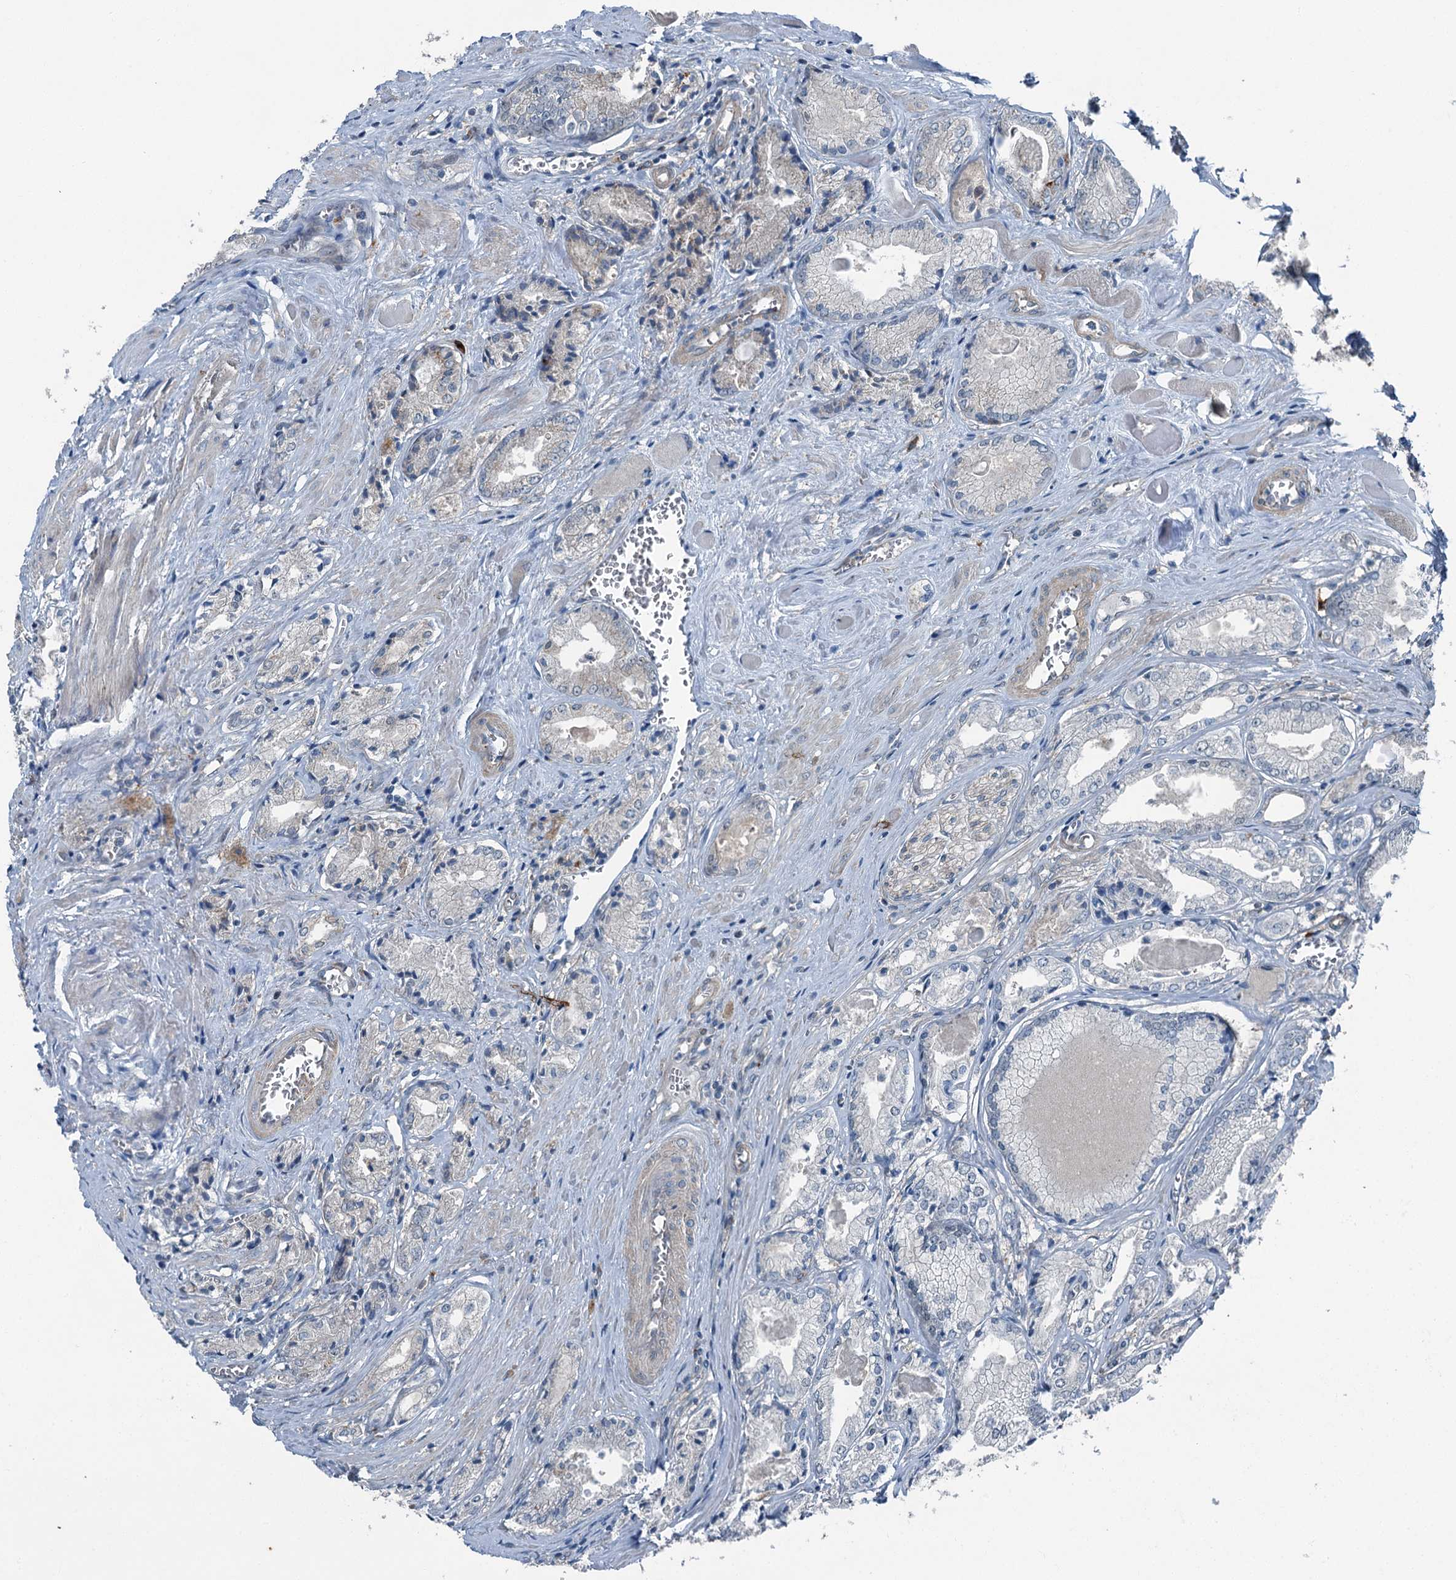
{"staining": {"intensity": "negative", "quantity": "none", "location": "none"}, "tissue": "prostate cancer", "cell_type": "Tumor cells", "image_type": "cancer", "snomed": [{"axis": "morphology", "description": "Adenocarcinoma, Low grade"}, {"axis": "topography", "description": "Prostate"}], "caption": "Tumor cells are negative for protein expression in human prostate low-grade adenocarcinoma.", "gene": "AXL", "patient": {"sex": "male", "age": 60}}